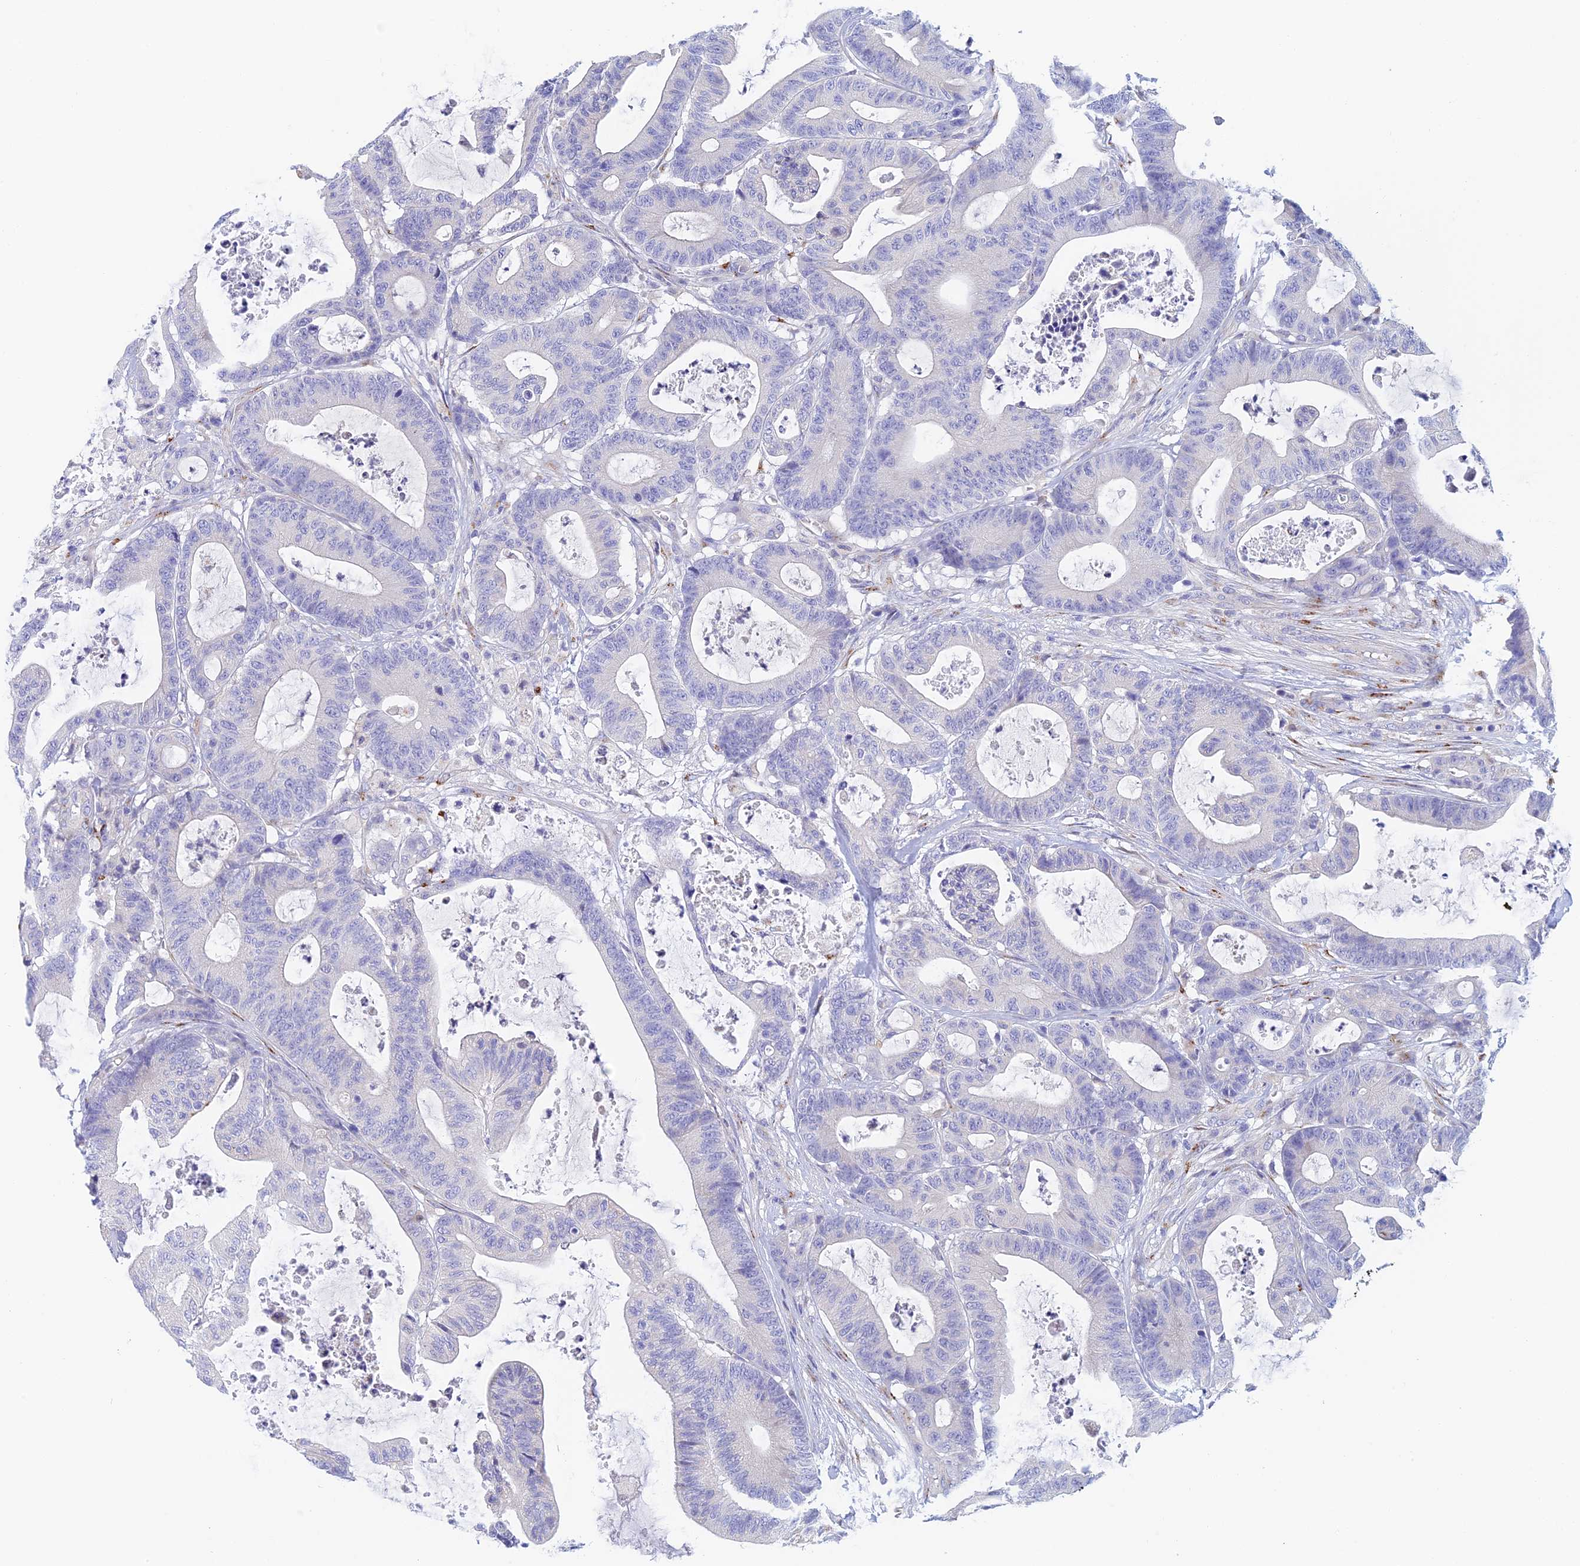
{"staining": {"intensity": "negative", "quantity": "none", "location": "none"}, "tissue": "colorectal cancer", "cell_type": "Tumor cells", "image_type": "cancer", "snomed": [{"axis": "morphology", "description": "Adenocarcinoma, NOS"}, {"axis": "topography", "description": "Colon"}], "caption": "Immunohistochemistry of human colorectal cancer (adenocarcinoma) exhibits no staining in tumor cells.", "gene": "SLC24A3", "patient": {"sex": "female", "age": 84}}